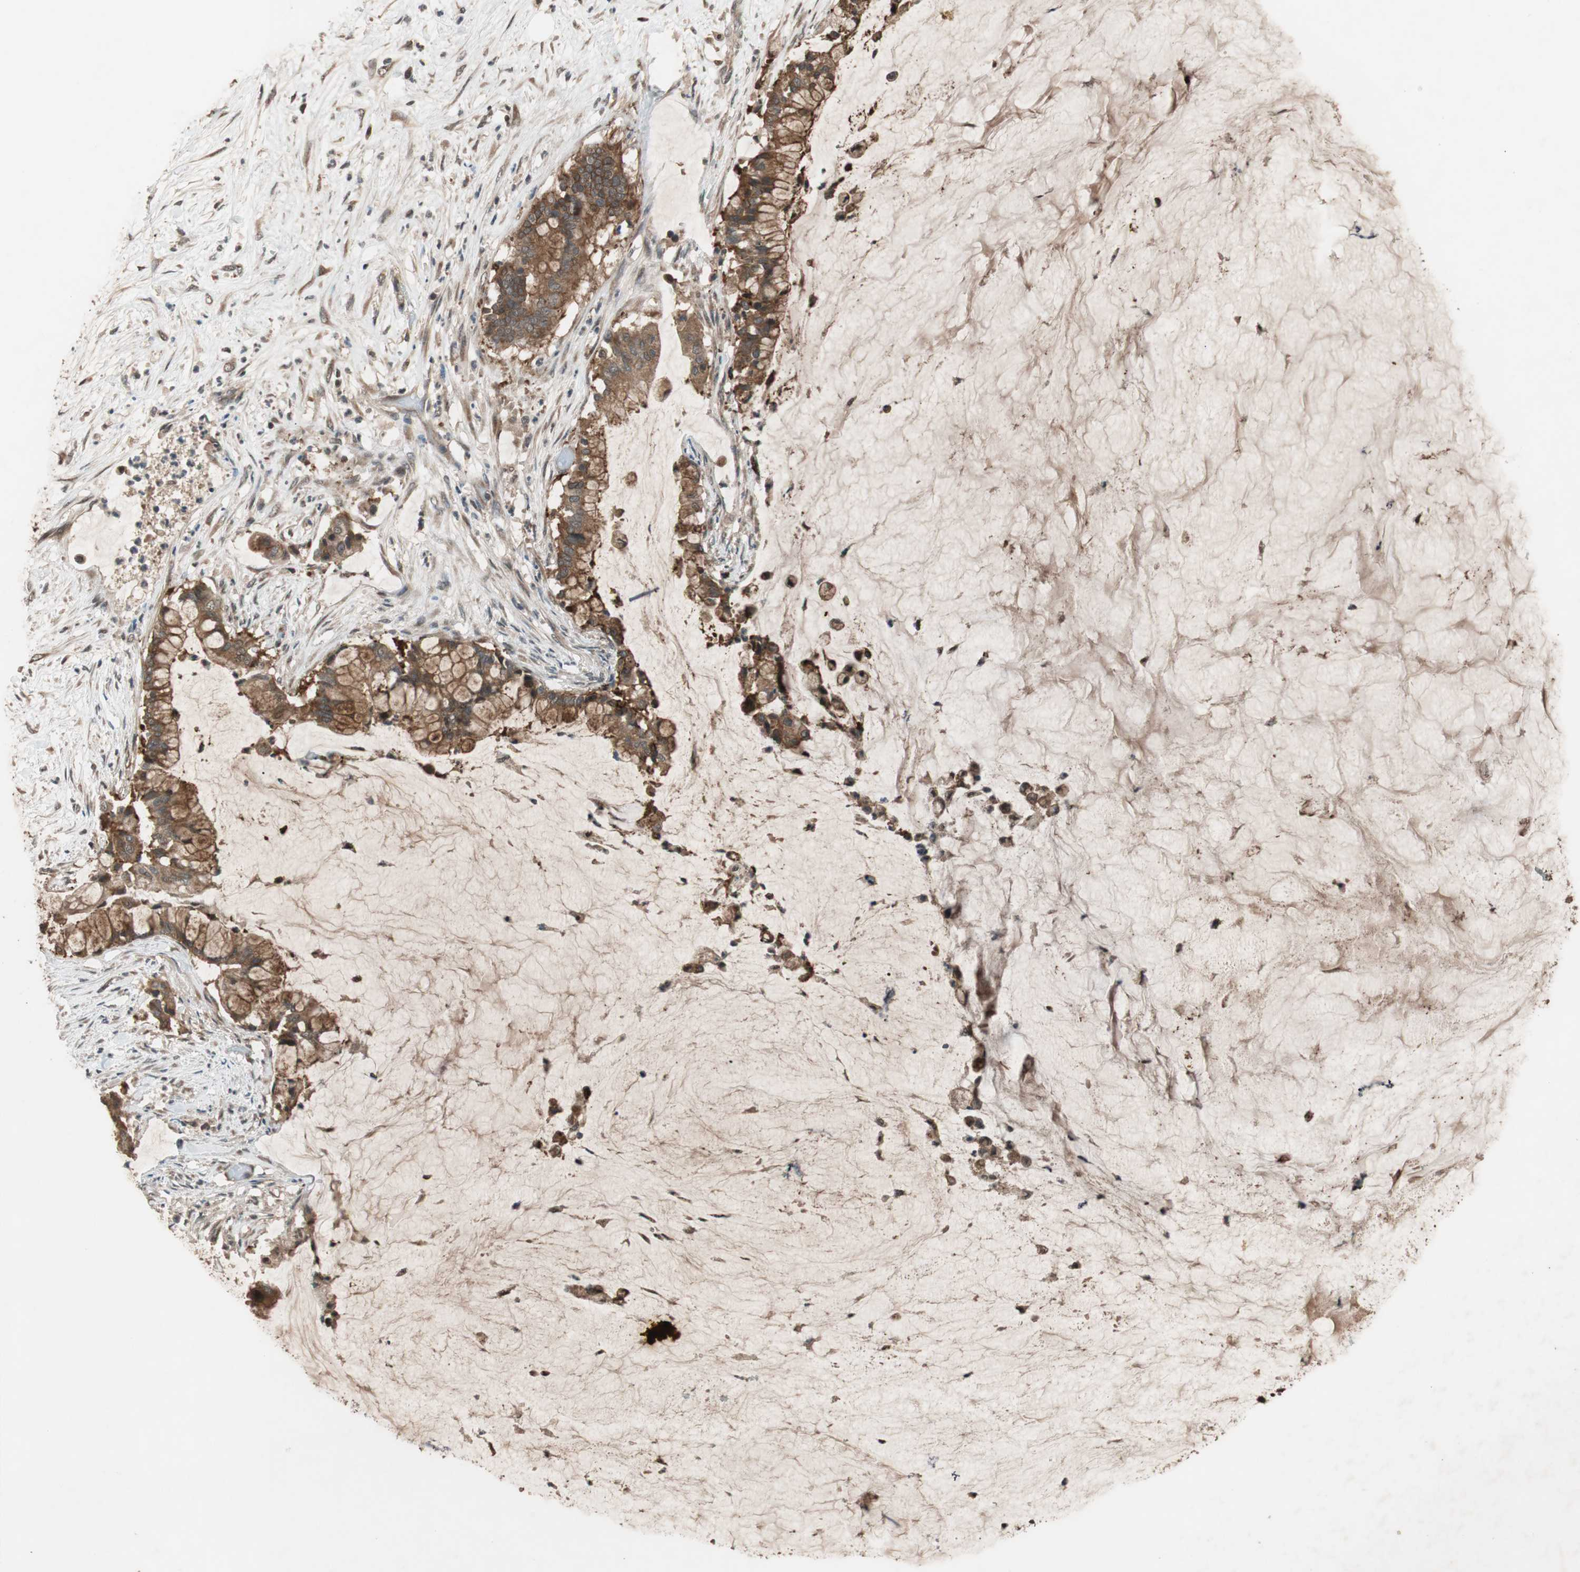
{"staining": {"intensity": "strong", "quantity": ">75%", "location": "cytoplasmic/membranous"}, "tissue": "pancreatic cancer", "cell_type": "Tumor cells", "image_type": "cancer", "snomed": [{"axis": "morphology", "description": "Adenocarcinoma, NOS"}, {"axis": "topography", "description": "Pancreas"}], "caption": "Human pancreatic cancer stained for a protein (brown) exhibits strong cytoplasmic/membranous positive positivity in approximately >75% of tumor cells.", "gene": "TMEM230", "patient": {"sex": "male", "age": 41}}